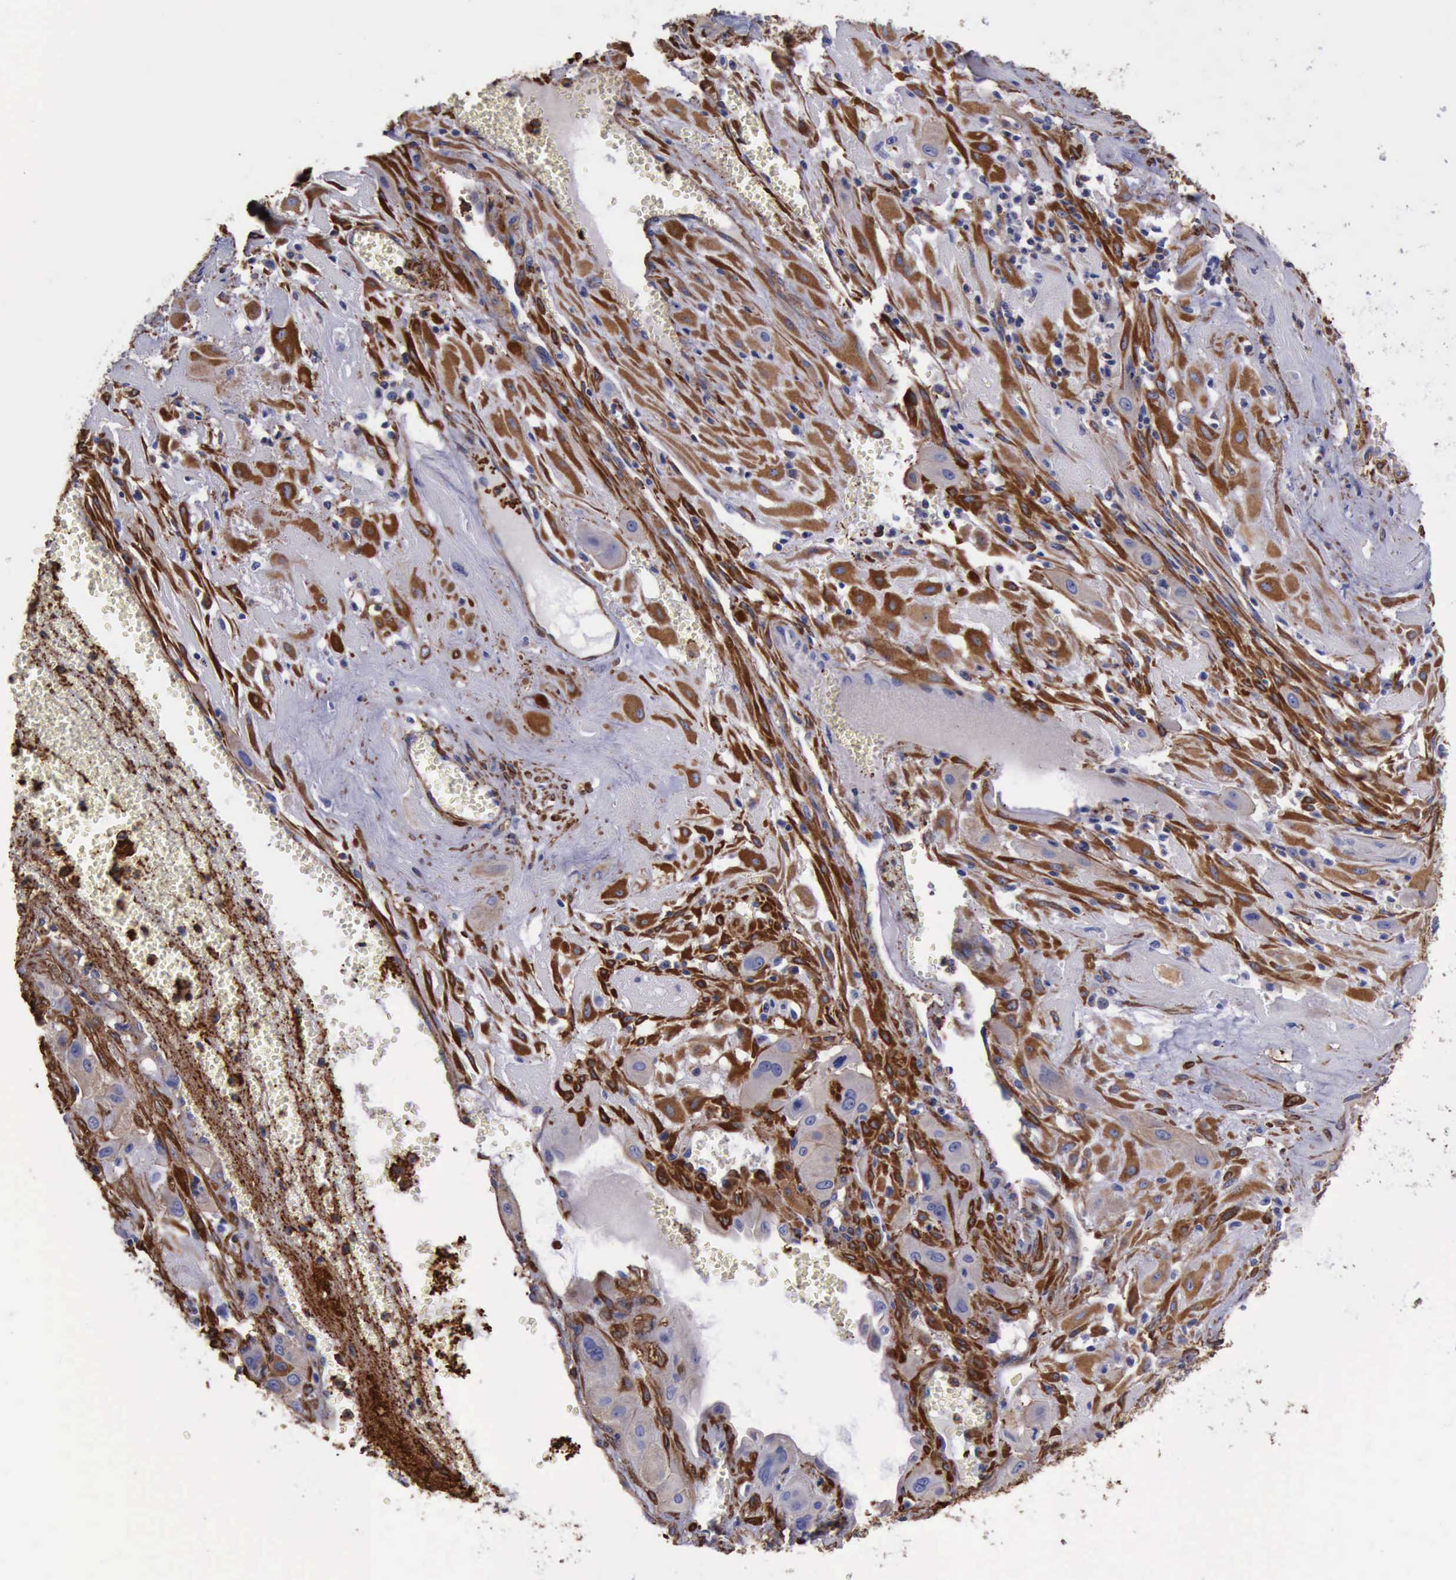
{"staining": {"intensity": "strong", "quantity": "25%-75%", "location": "cytoplasmic/membranous"}, "tissue": "cervical cancer", "cell_type": "Tumor cells", "image_type": "cancer", "snomed": [{"axis": "morphology", "description": "Squamous cell carcinoma, NOS"}, {"axis": "topography", "description": "Cervix"}], "caption": "Protein staining of cervical cancer tissue shows strong cytoplasmic/membranous staining in about 25%-75% of tumor cells. The protein of interest is shown in brown color, while the nuclei are stained blue.", "gene": "FLNA", "patient": {"sex": "female", "age": 34}}